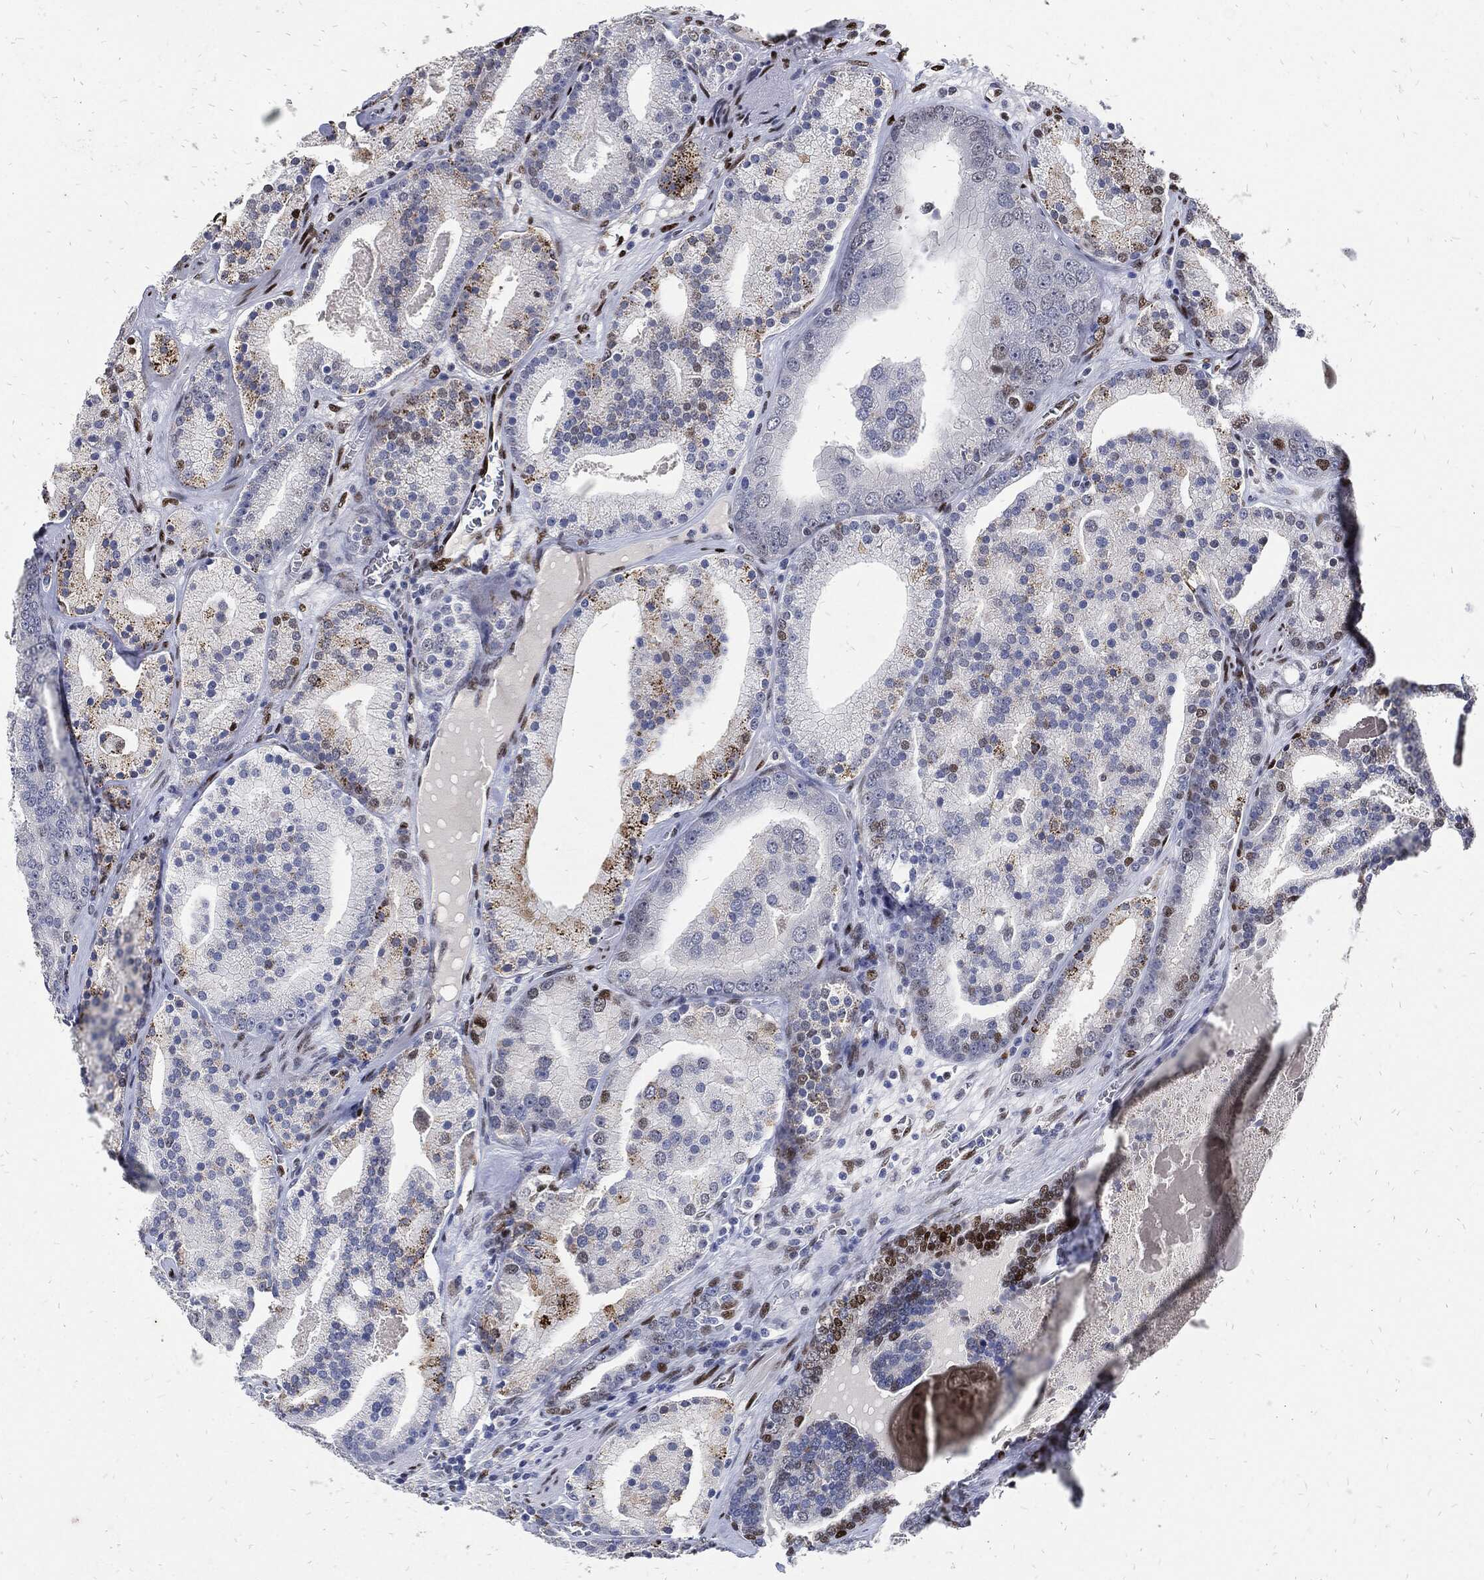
{"staining": {"intensity": "moderate", "quantity": "<25%", "location": "nuclear"}, "tissue": "prostate cancer", "cell_type": "Tumor cells", "image_type": "cancer", "snomed": [{"axis": "morphology", "description": "Adenocarcinoma, NOS"}, {"axis": "topography", "description": "Prostate"}], "caption": "Adenocarcinoma (prostate) was stained to show a protein in brown. There is low levels of moderate nuclear staining in about <25% of tumor cells.", "gene": "JUN", "patient": {"sex": "male", "age": 69}}